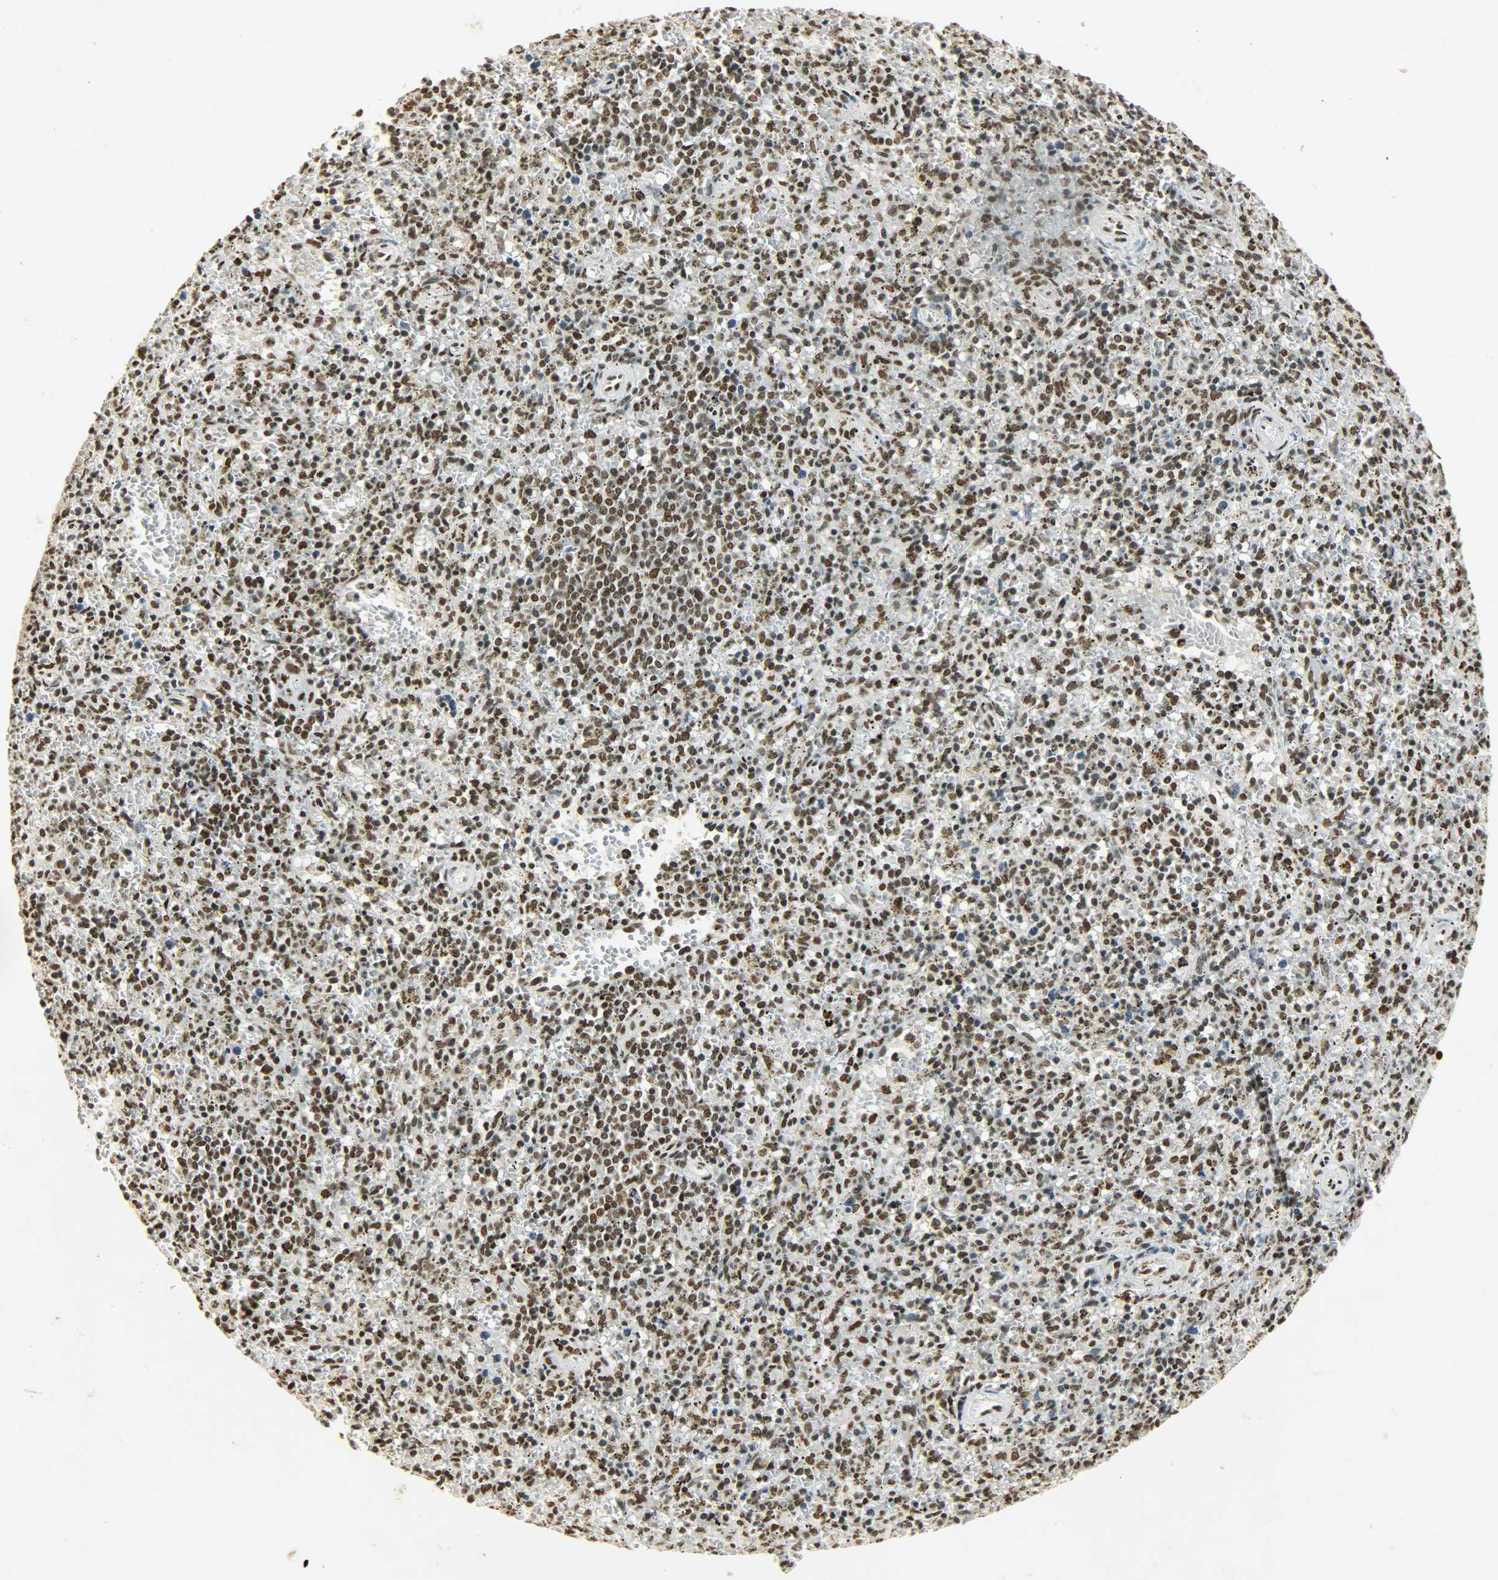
{"staining": {"intensity": "strong", "quantity": ">75%", "location": "nuclear"}, "tissue": "spleen", "cell_type": "Cells in red pulp", "image_type": "normal", "snomed": [{"axis": "morphology", "description": "Normal tissue, NOS"}, {"axis": "topography", "description": "Spleen"}], "caption": "Immunohistochemistry (IHC) photomicrograph of unremarkable human spleen stained for a protein (brown), which reveals high levels of strong nuclear expression in approximately >75% of cells in red pulp.", "gene": "KHDRBS1", "patient": {"sex": "male", "age": 72}}